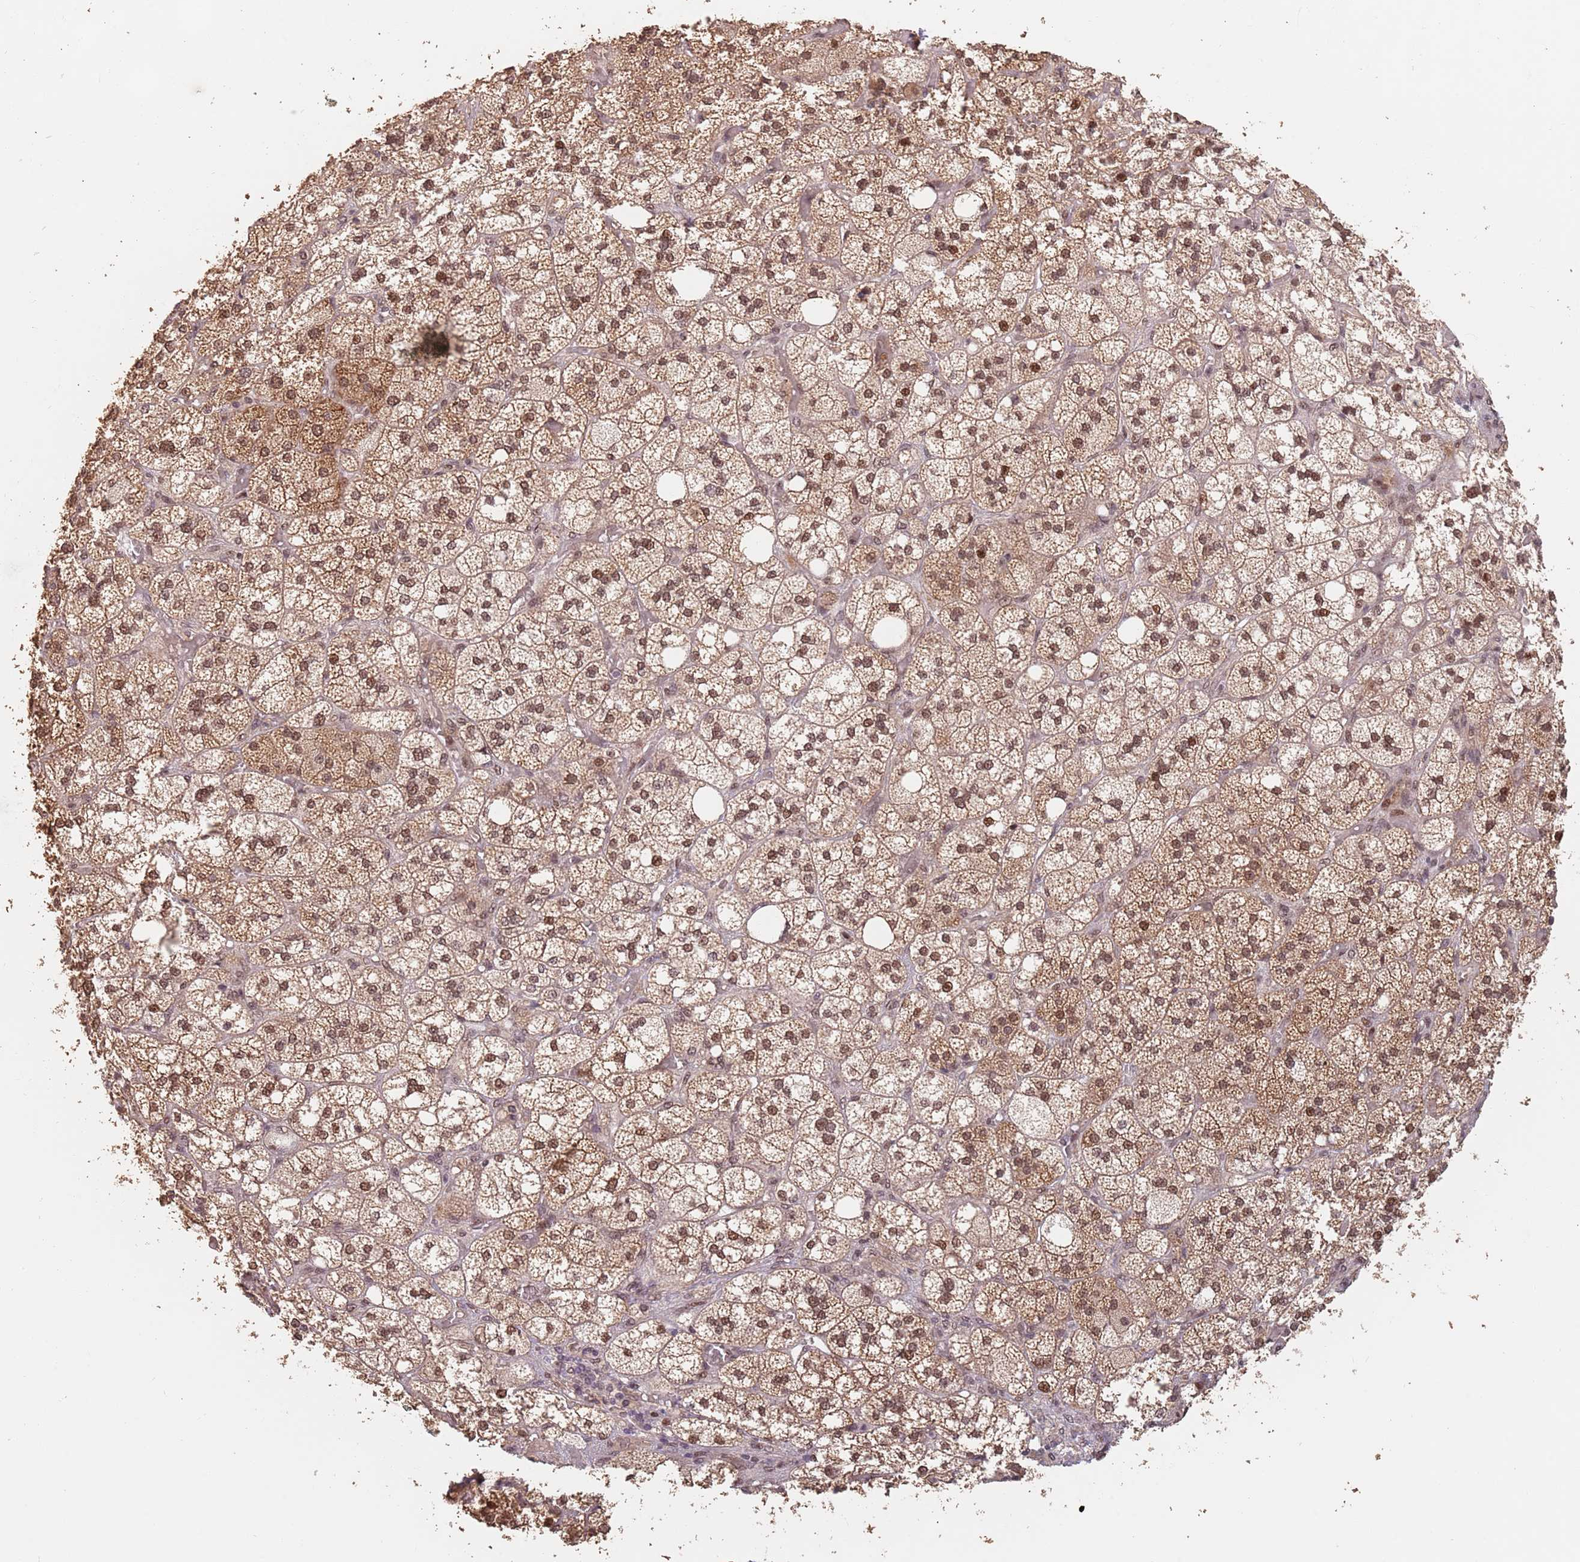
{"staining": {"intensity": "moderate", "quantity": ">75%", "location": "cytoplasmic/membranous,nuclear"}, "tissue": "adrenal gland", "cell_type": "Glandular cells", "image_type": "normal", "snomed": [{"axis": "morphology", "description": "Normal tissue, NOS"}, {"axis": "topography", "description": "Adrenal gland"}], "caption": "This is an image of immunohistochemistry staining of benign adrenal gland, which shows moderate expression in the cytoplasmic/membranous,nuclear of glandular cells.", "gene": "RFXANK", "patient": {"sex": "male", "age": 61}}